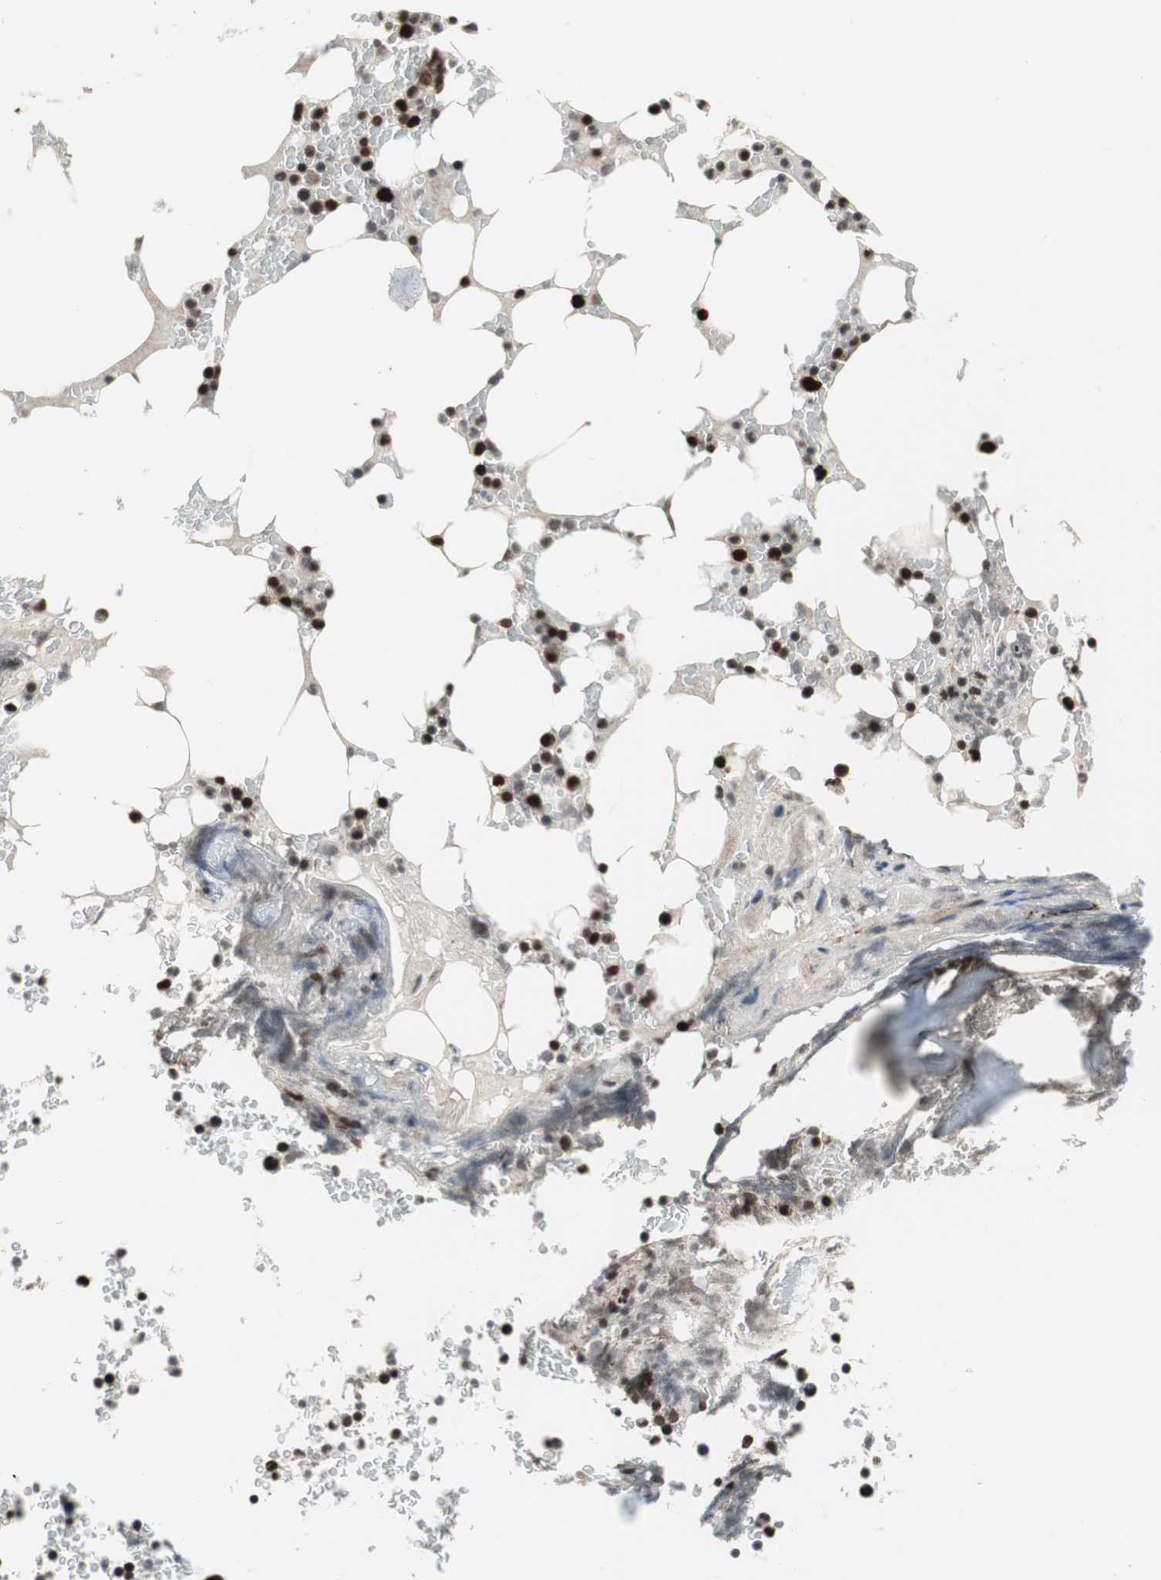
{"staining": {"intensity": "strong", "quantity": ">75%", "location": "nuclear"}, "tissue": "bone marrow", "cell_type": "Hematopoietic cells", "image_type": "normal", "snomed": [{"axis": "morphology", "description": "Normal tissue, NOS"}, {"axis": "topography", "description": "Bone marrow"}], "caption": "Immunohistochemical staining of normal bone marrow demonstrates high levels of strong nuclear positivity in about >75% of hematopoietic cells.", "gene": "TCF12", "patient": {"sex": "female", "age": 66}}